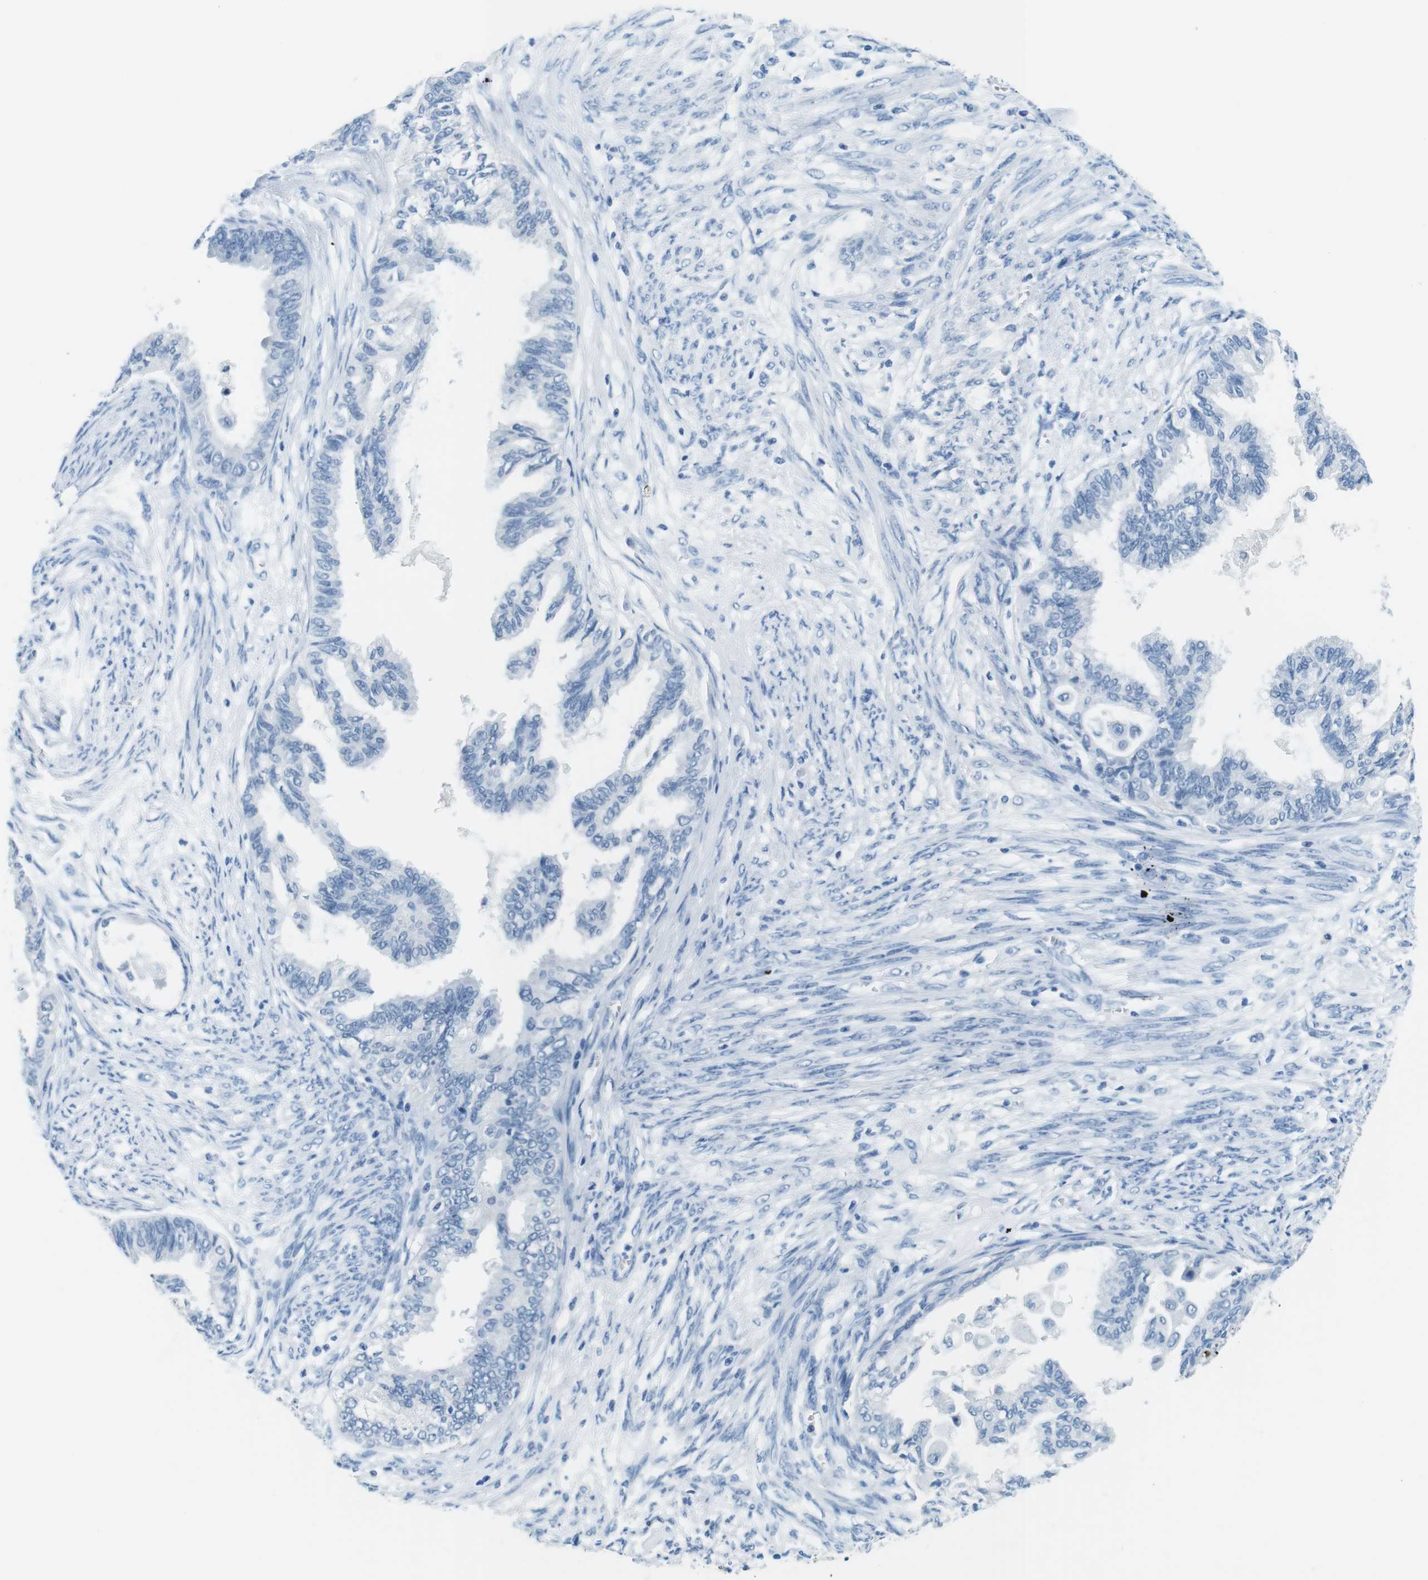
{"staining": {"intensity": "negative", "quantity": "none", "location": "none"}, "tissue": "cervical cancer", "cell_type": "Tumor cells", "image_type": "cancer", "snomed": [{"axis": "morphology", "description": "Normal tissue, NOS"}, {"axis": "morphology", "description": "Adenocarcinoma, NOS"}, {"axis": "topography", "description": "Cervix"}, {"axis": "topography", "description": "Endometrium"}], "caption": "A high-resolution micrograph shows IHC staining of cervical cancer, which displays no significant staining in tumor cells.", "gene": "TFAP2C", "patient": {"sex": "female", "age": 86}}